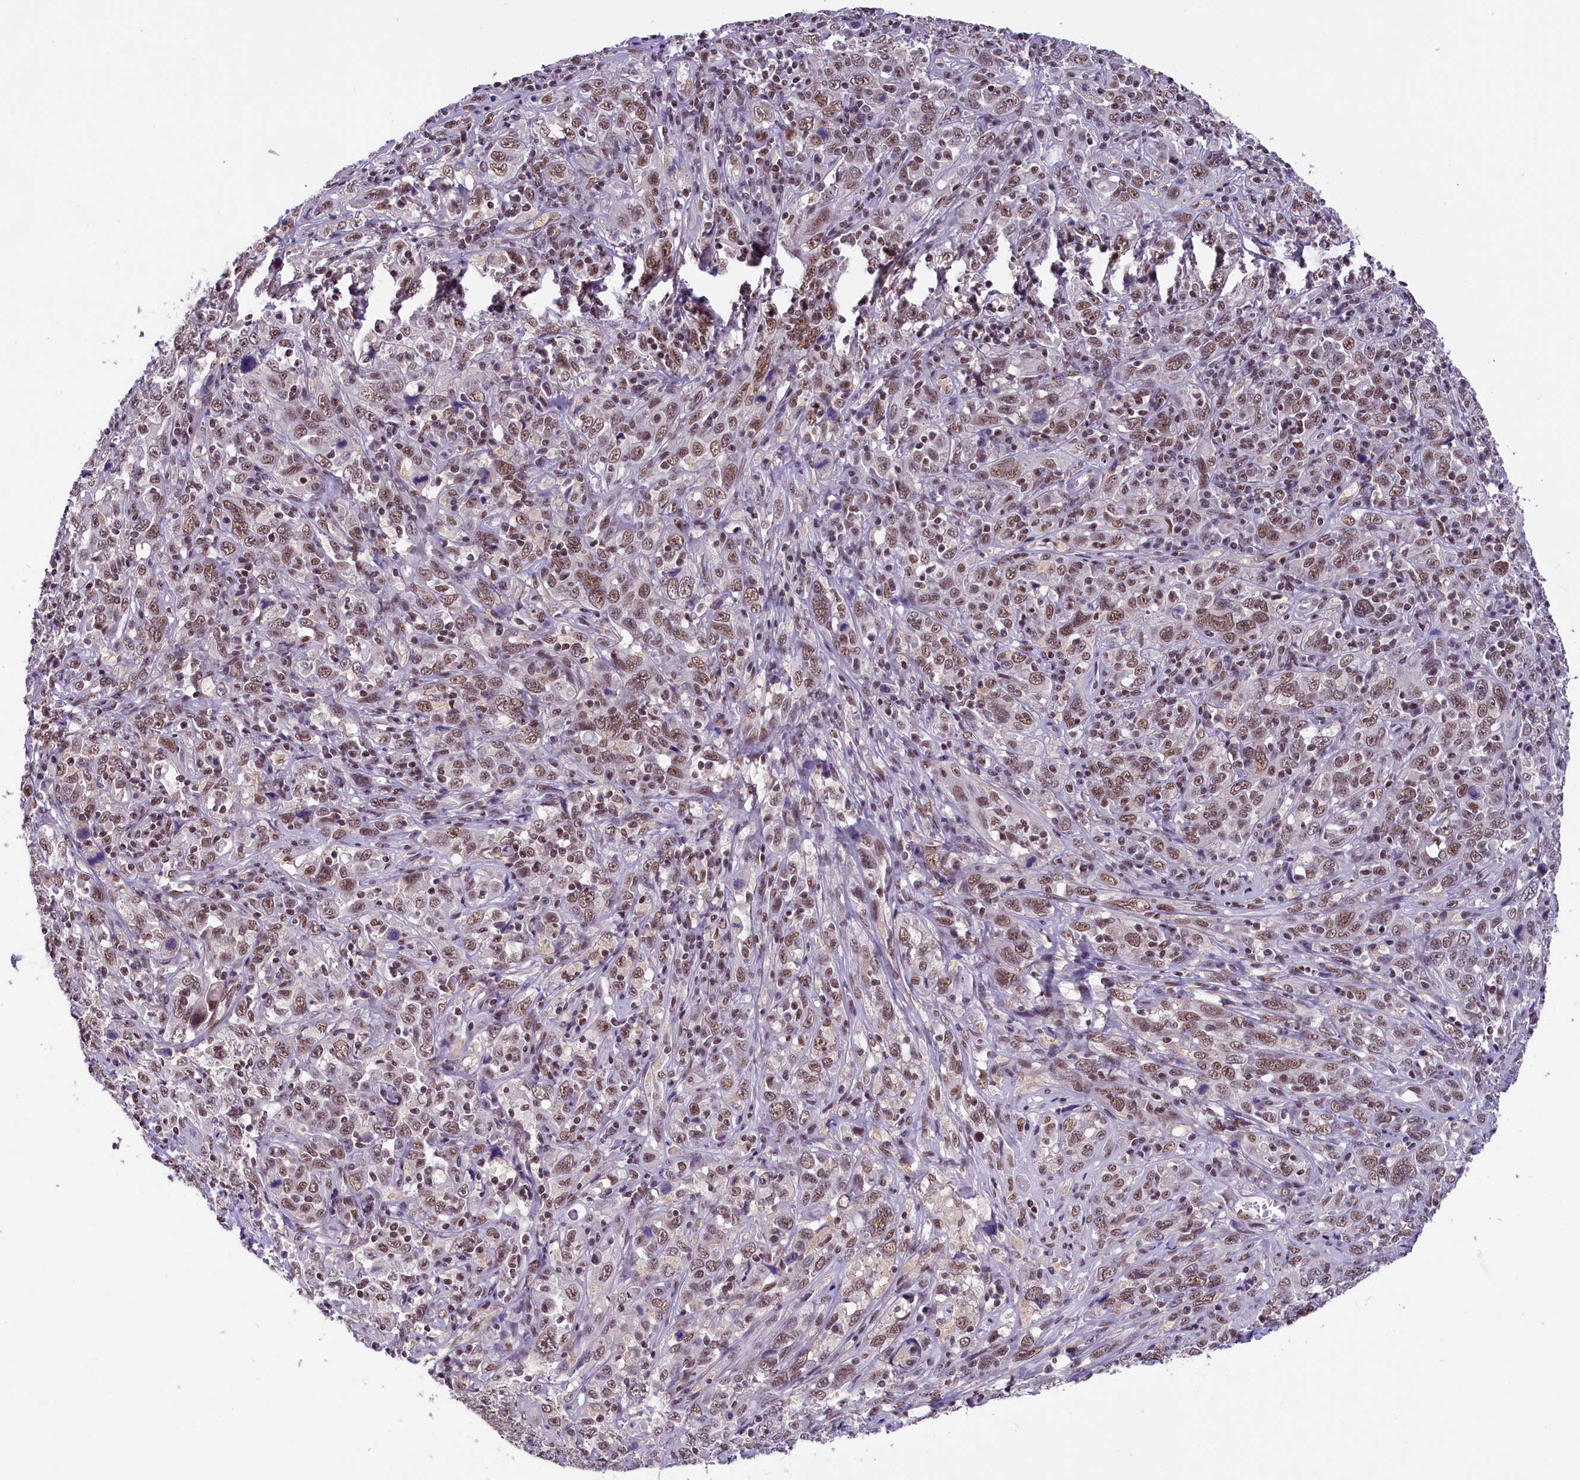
{"staining": {"intensity": "moderate", "quantity": ">75%", "location": "nuclear"}, "tissue": "cervical cancer", "cell_type": "Tumor cells", "image_type": "cancer", "snomed": [{"axis": "morphology", "description": "Squamous cell carcinoma, NOS"}, {"axis": "topography", "description": "Cervix"}], "caption": "There is medium levels of moderate nuclear expression in tumor cells of squamous cell carcinoma (cervical), as demonstrated by immunohistochemical staining (brown color).", "gene": "ZC3H4", "patient": {"sex": "female", "age": 46}}